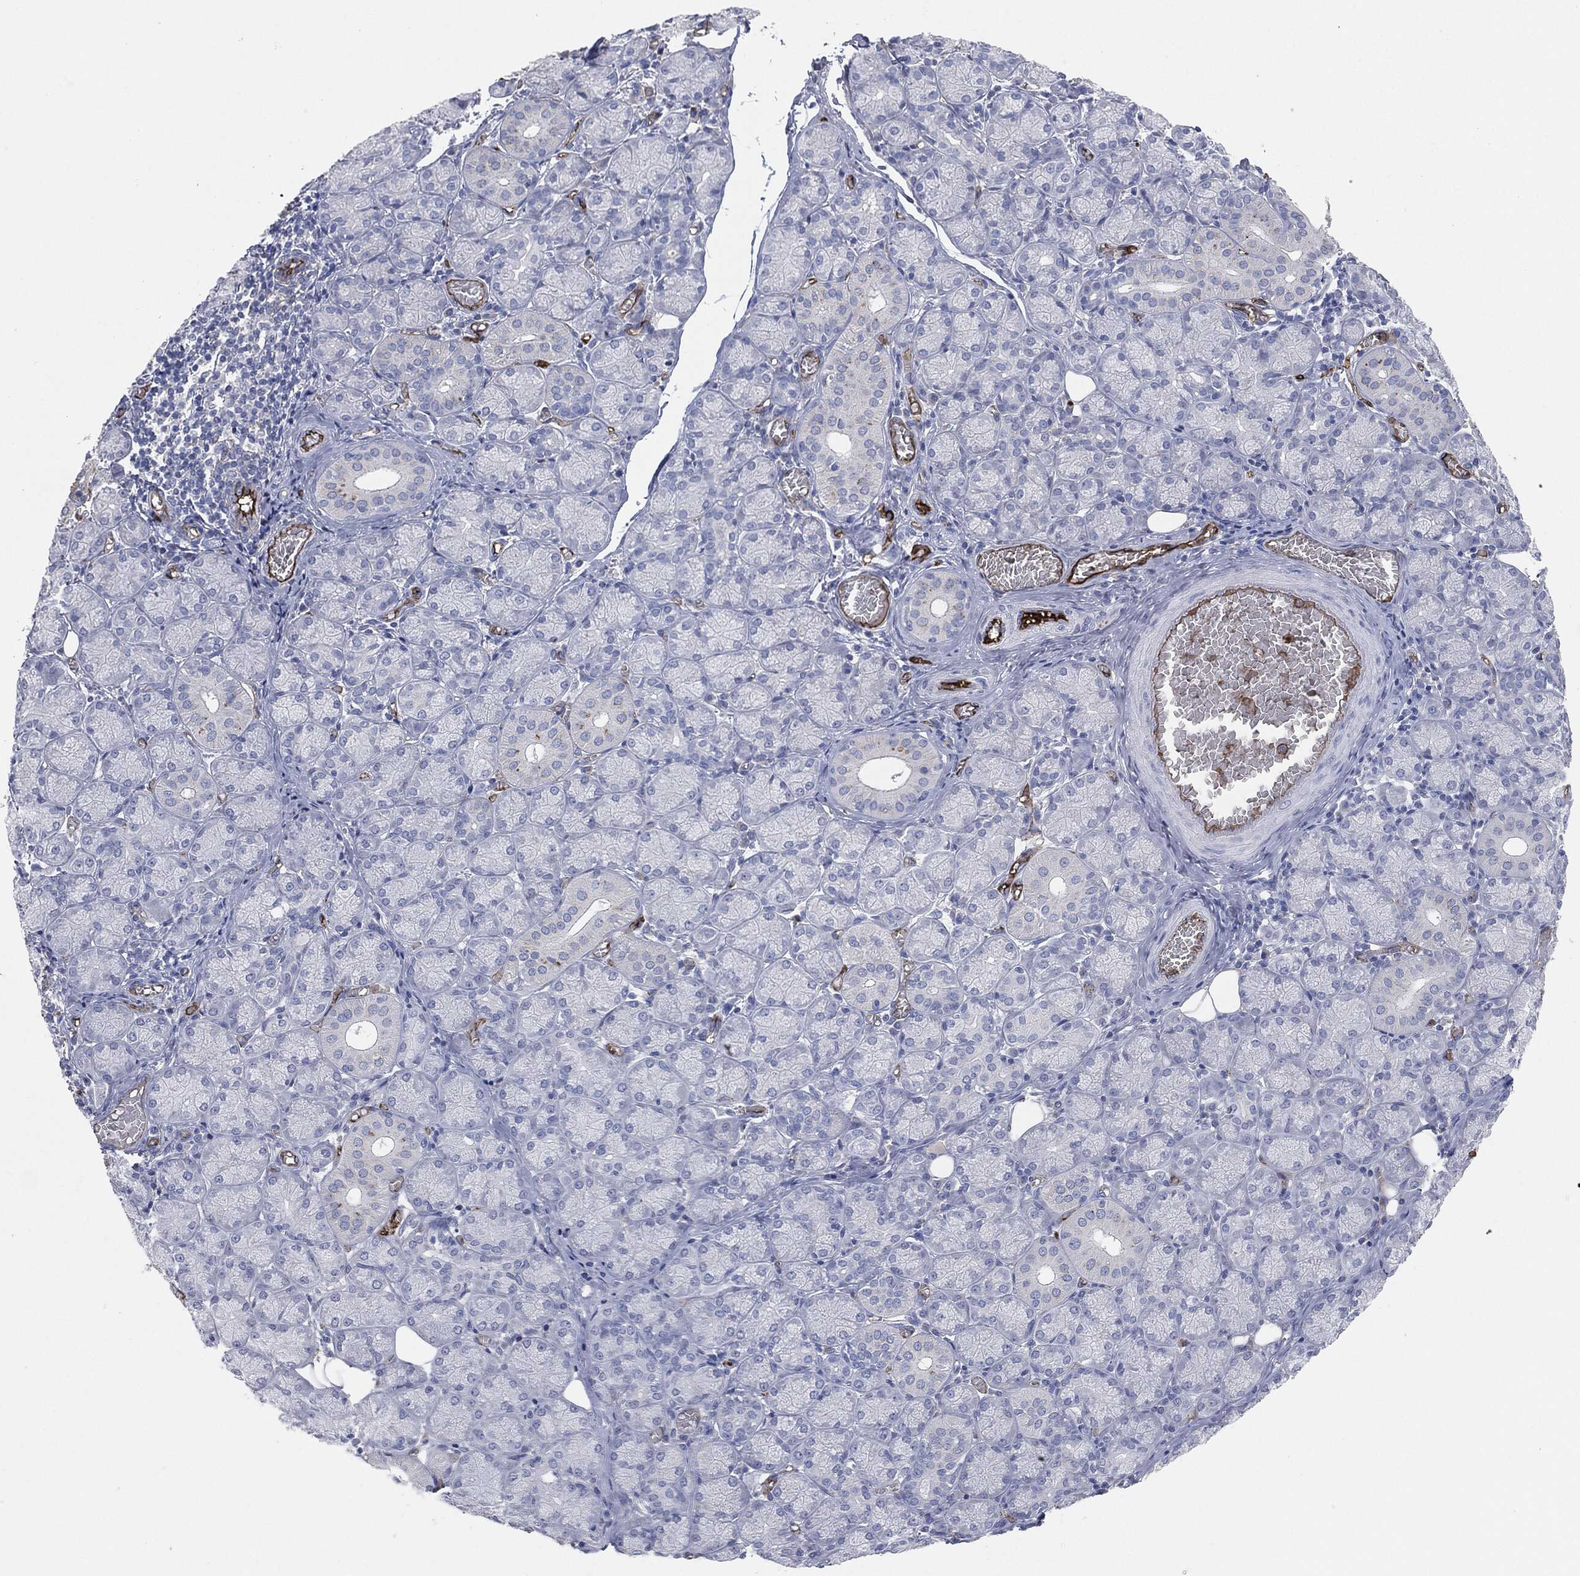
{"staining": {"intensity": "negative", "quantity": "none", "location": "none"}, "tissue": "salivary gland", "cell_type": "Glandular cells", "image_type": "normal", "snomed": [{"axis": "morphology", "description": "Normal tissue, NOS"}, {"axis": "topography", "description": "Salivary gland"}, {"axis": "topography", "description": "Peripheral nerve tissue"}], "caption": "The immunohistochemistry (IHC) image has no significant staining in glandular cells of salivary gland. (Brightfield microscopy of DAB (3,3'-diaminobenzidine) IHC at high magnification).", "gene": "APOB", "patient": {"sex": "female", "age": 24}}